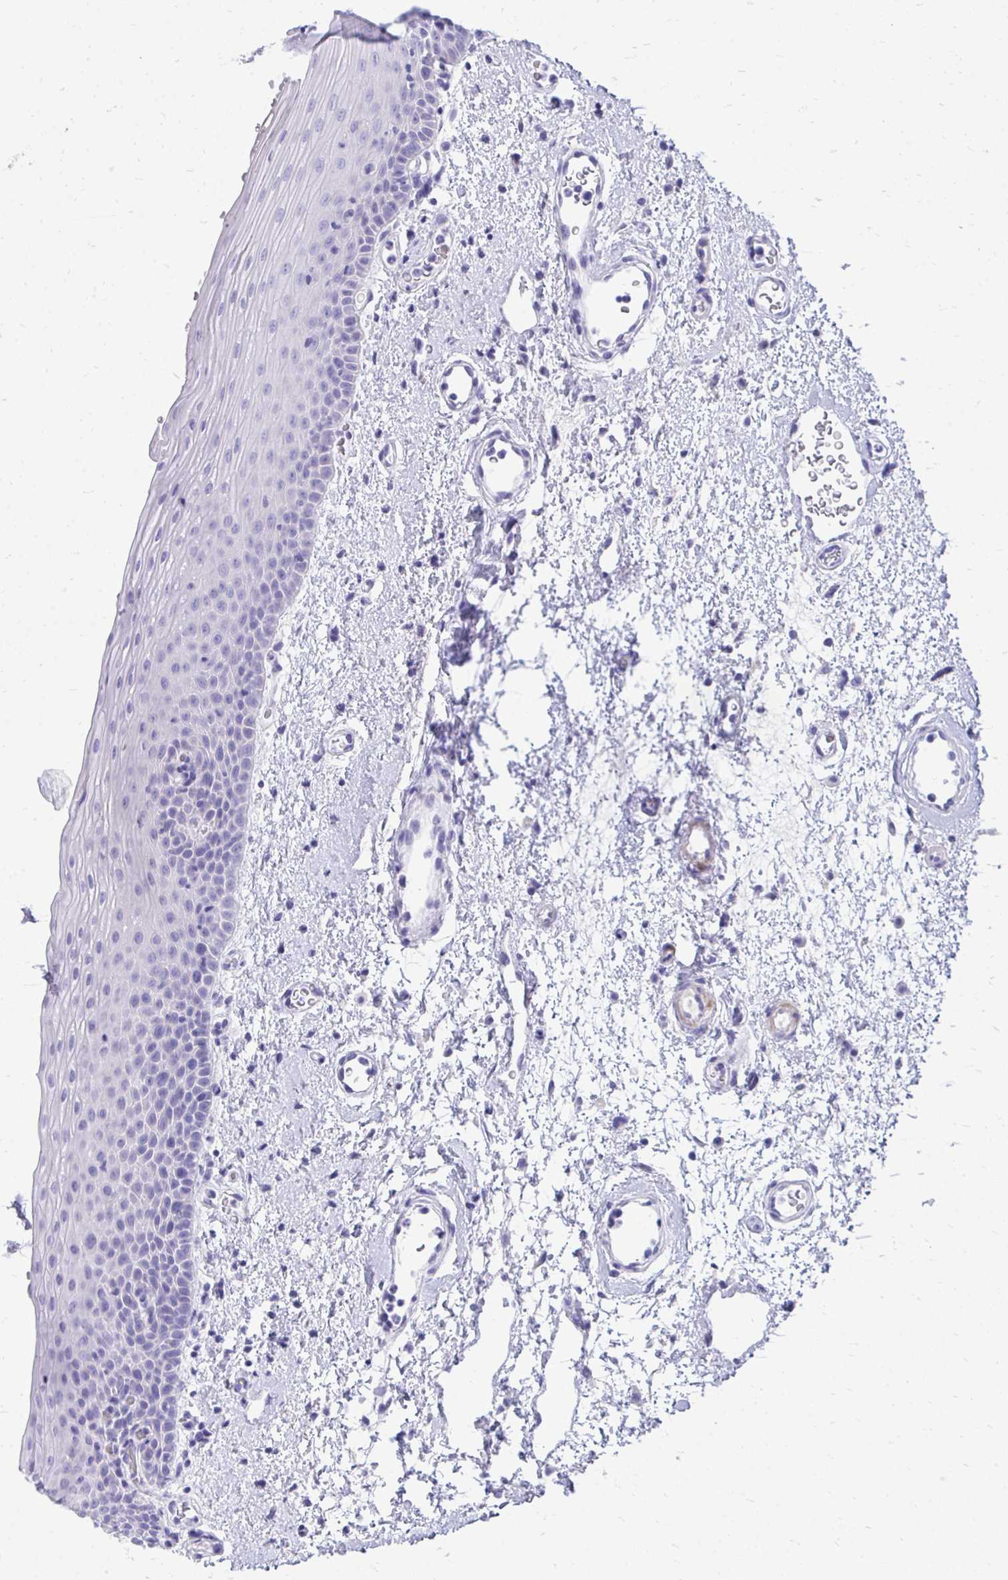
{"staining": {"intensity": "negative", "quantity": "none", "location": "none"}, "tissue": "oral mucosa", "cell_type": "Squamous epithelial cells", "image_type": "normal", "snomed": [{"axis": "morphology", "description": "Normal tissue, NOS"}, {"axis": "topography", "description": "Oral tissue"}, {"axis": "topography", "description": "Head-Neck"}], "caption": "Micrograph shows no protein staining in squamous epithelial cells of normal oral mucosa.", "gene": "ANKDD1B", "patient": {"sex": "female", "age": 55}}